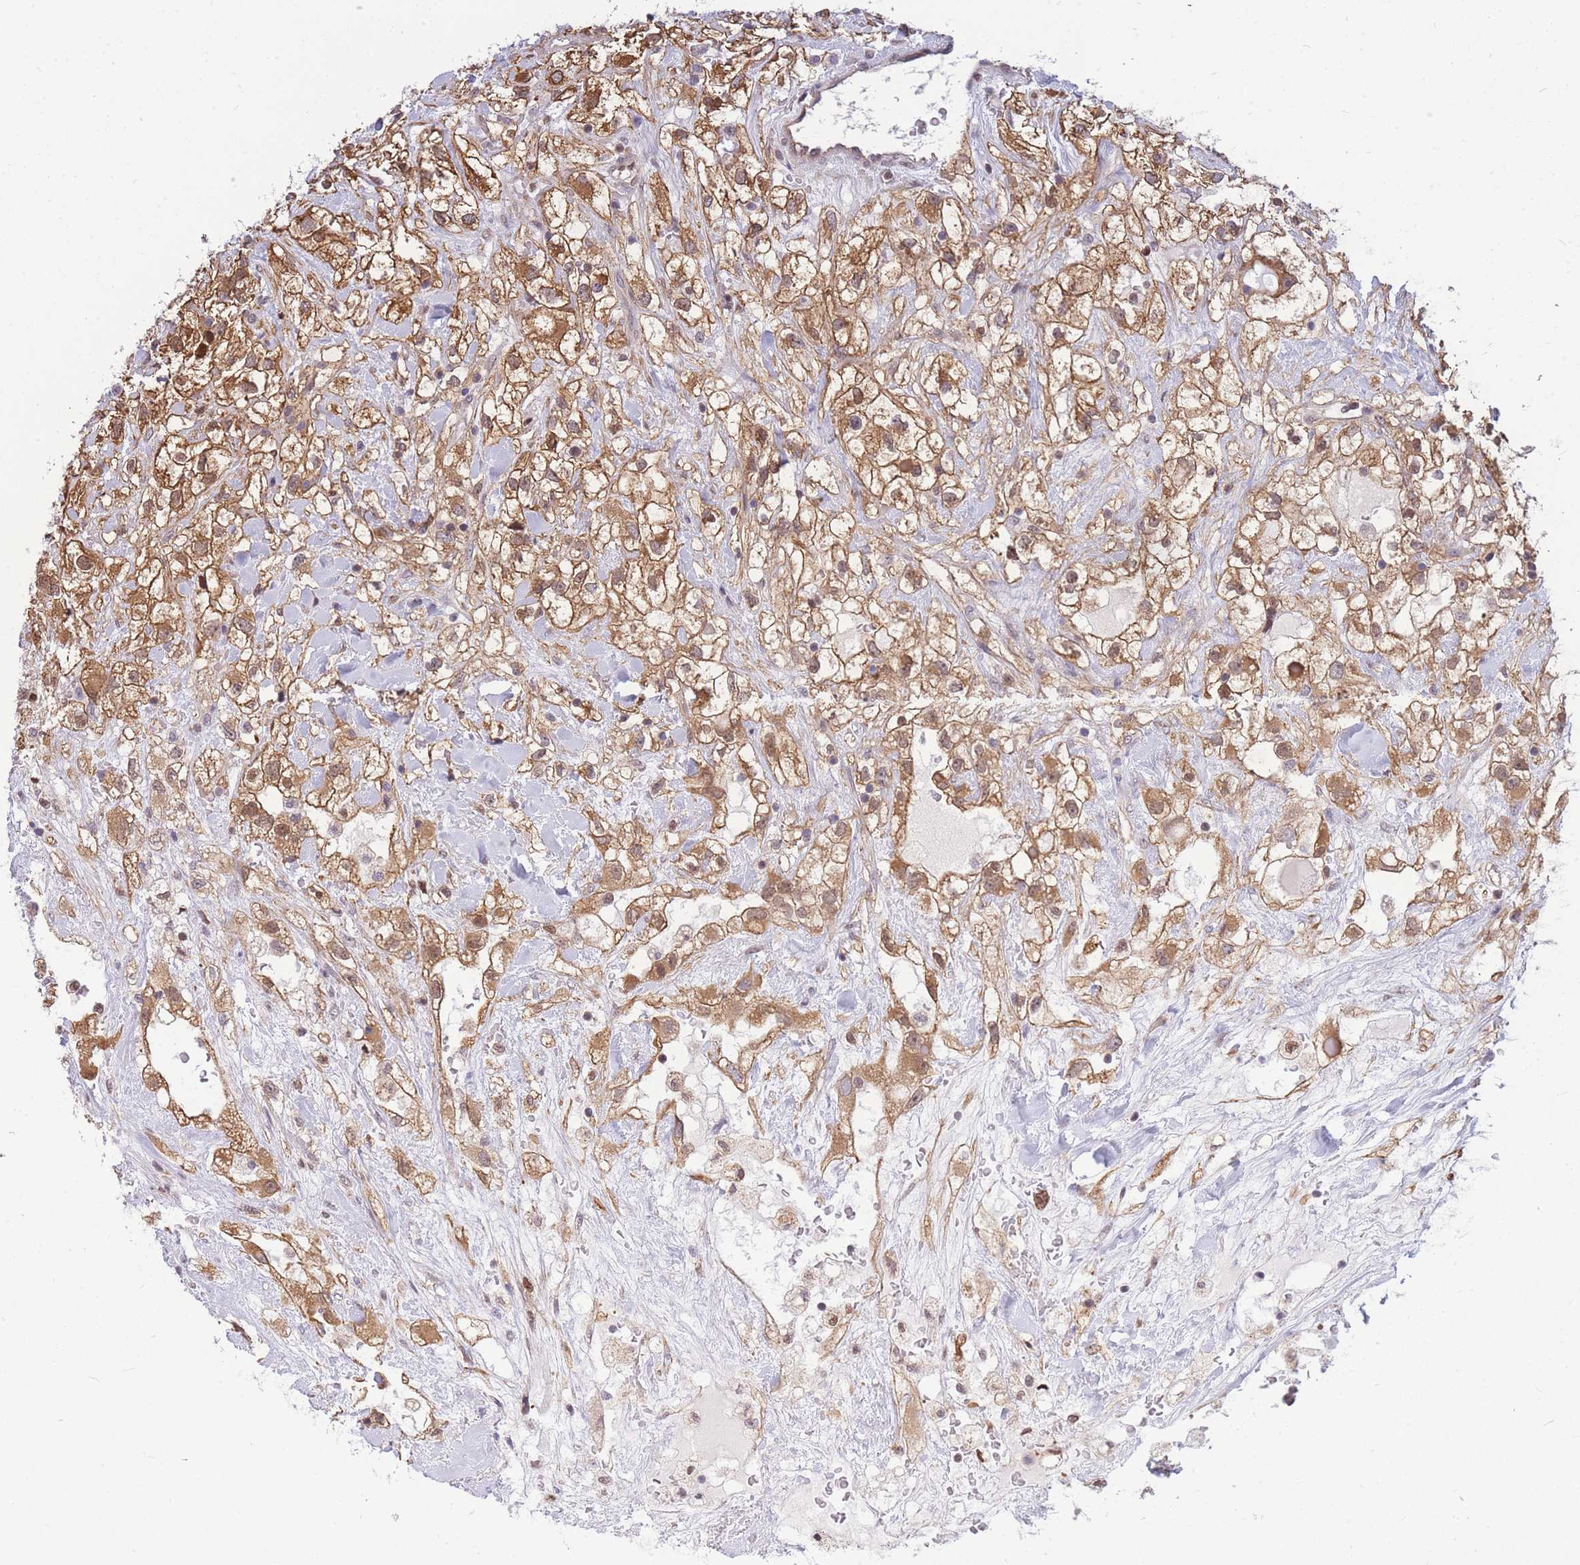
{"staining": {"intensity": "moderate", "quantity": ">75%", "location": "cytoplasmic/membranous"}, "tissue": "renal cancer", "cell_type": "Tumor cells", "image_type": "cancer", "snomed": [{"axis": "morphology", "description": "Adenocarcinoma, NOS"}, {"axis": "topography", "description": "Kidney"}], "caption": "Immunohistochemistry image of neoplastic tissue: renal adenocarcinoma stained using immunohistochemistry (IHC) demonstrates medium levels of moderate protein expression localized specifically in the cytoplasmic/membranous of tumor cells, appearing as a cytoplasmic/membranous brown color.", "gene": "CRACD", "patient": {"sex": "male", "age": 59}}